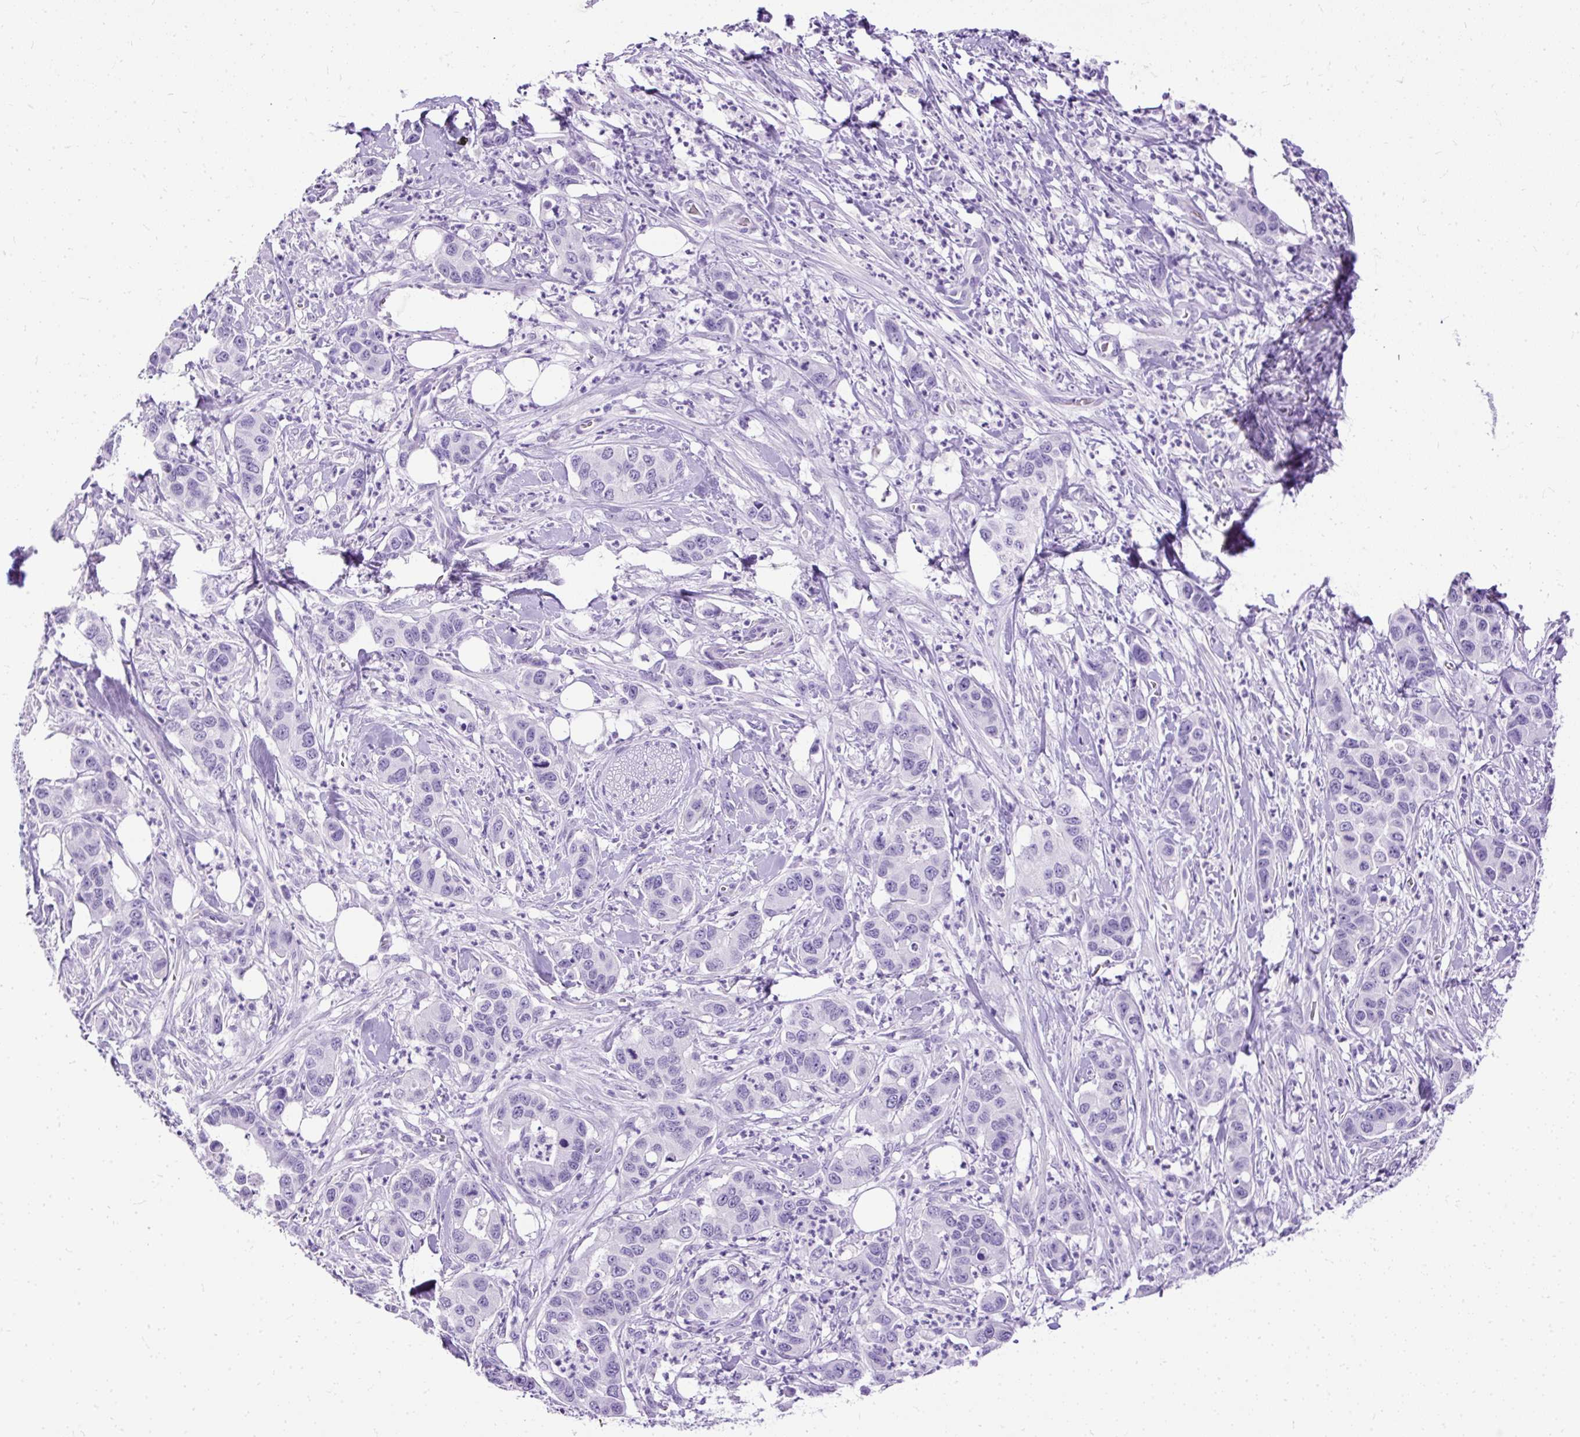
{"staining": {"intensity": "negative", "quantity": "none", "location": "none"}, "tissue": "pancreatic cancer", "cell_type": "Tumor cells", "image_type": "cancer", "snomed": [{"axis": "morphology", "description": "Adenocarcinoma, NOS"}, {"axis": "topography", "description": "Pancreas"}], "caption": "Pancreatic cancer stained for a protein using immunohistochemistry displays no expression tumor cells.", "gene": "HEY1", "patient": {"sex": "male", "age": 73}}